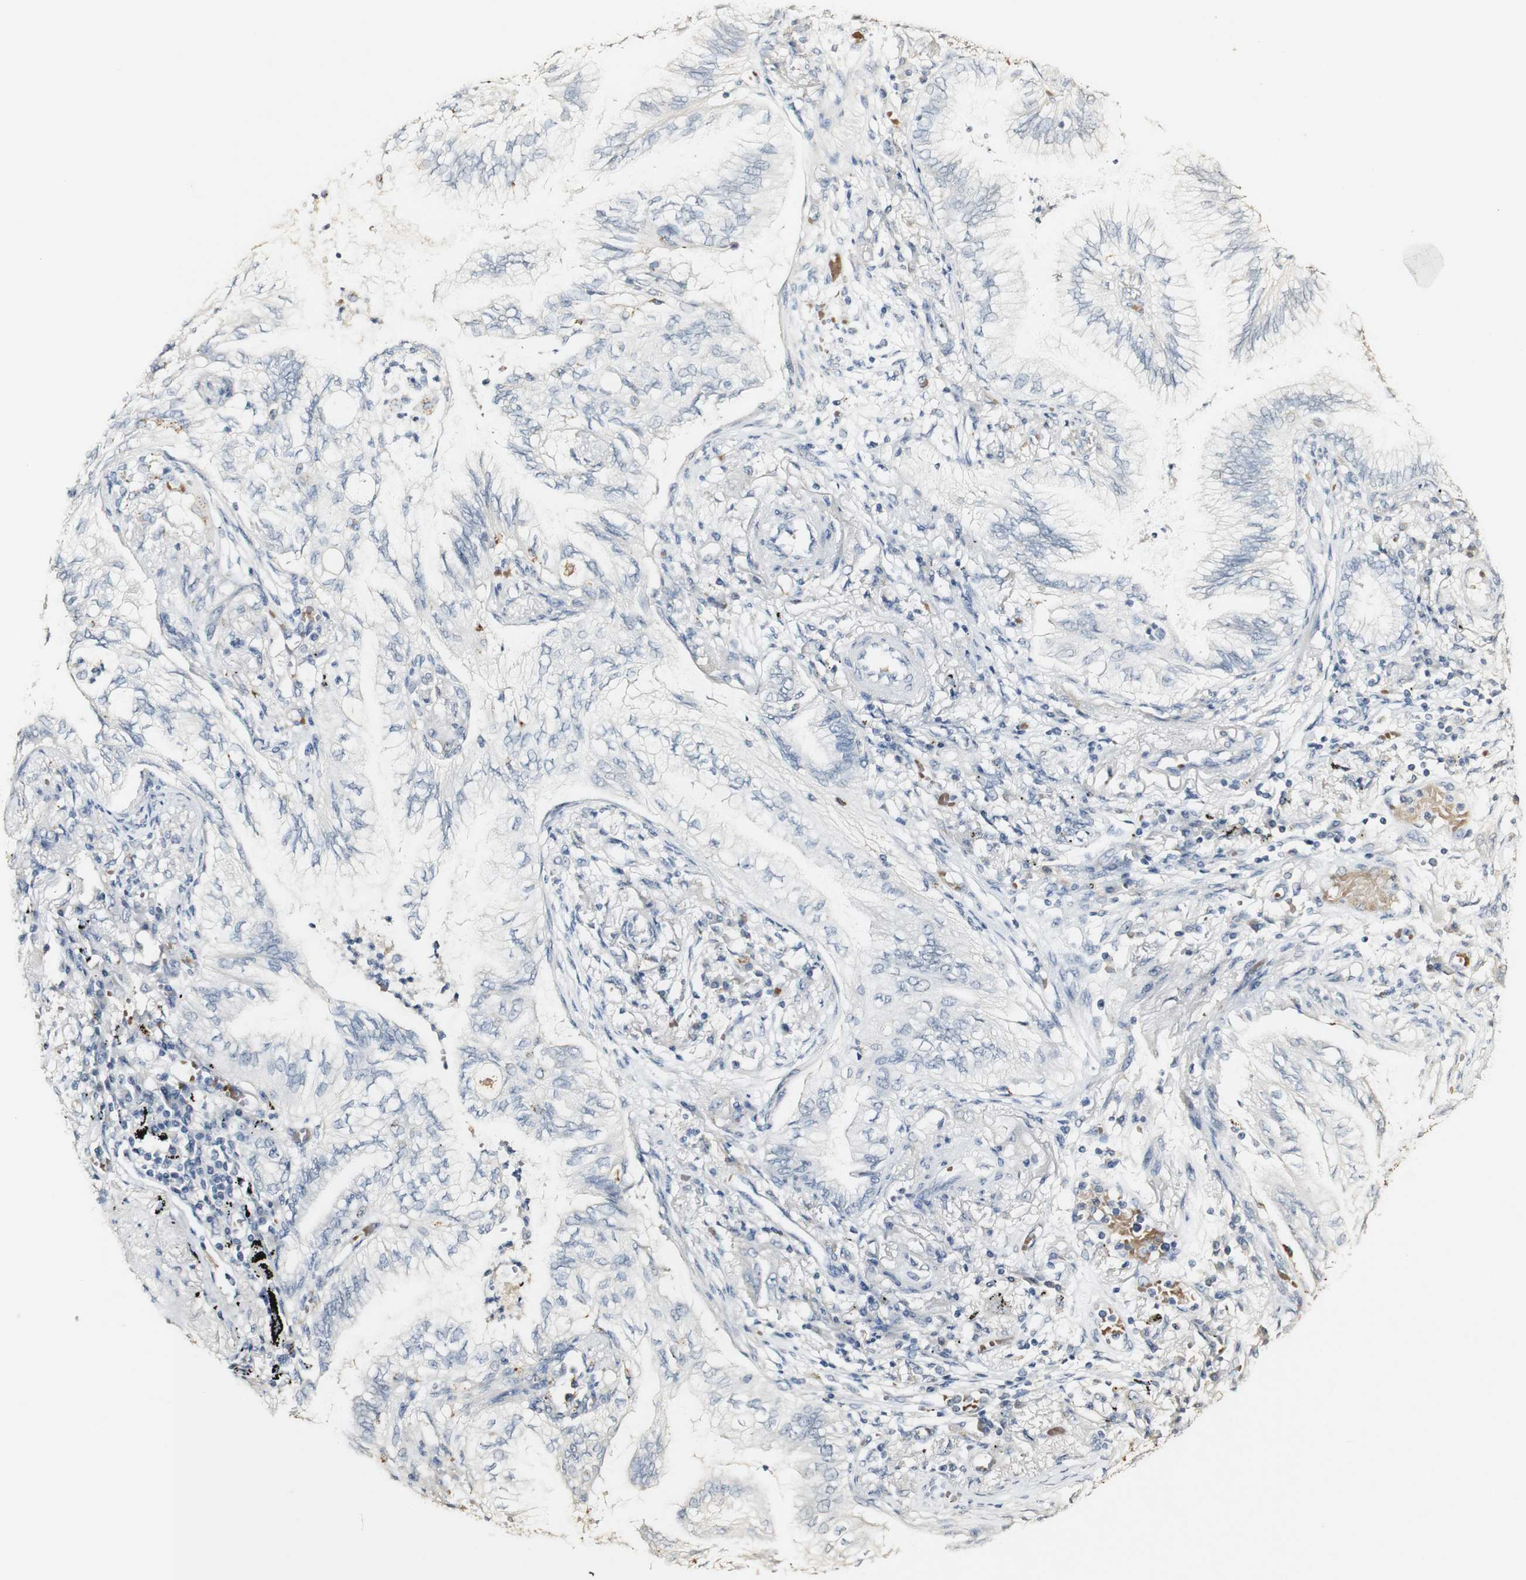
{"staining": {"intensity": "negative", "quantity": "none", "location": "none"}, "tissue": "lung cancer", "cell_type": "Tumor cells", "image_type": "cancer", "snomed": [{"axis": "morphology", "description": "Normal tissue, NOS"}, {"axis": "morphology", "description": "Adenocarcinoma, NOS"}, {"axis": "topography", "description": "Bronchus"}, {"axis": "topography", "description": "Lung"}], "caption": "High power microscopy photomicrograph of an IHC image of lung cancer (adenocarcinoma), revealing no significant staining in tumor cells.", "gene": "SYT7", "patient": {"sex": "female", "age": 70}}